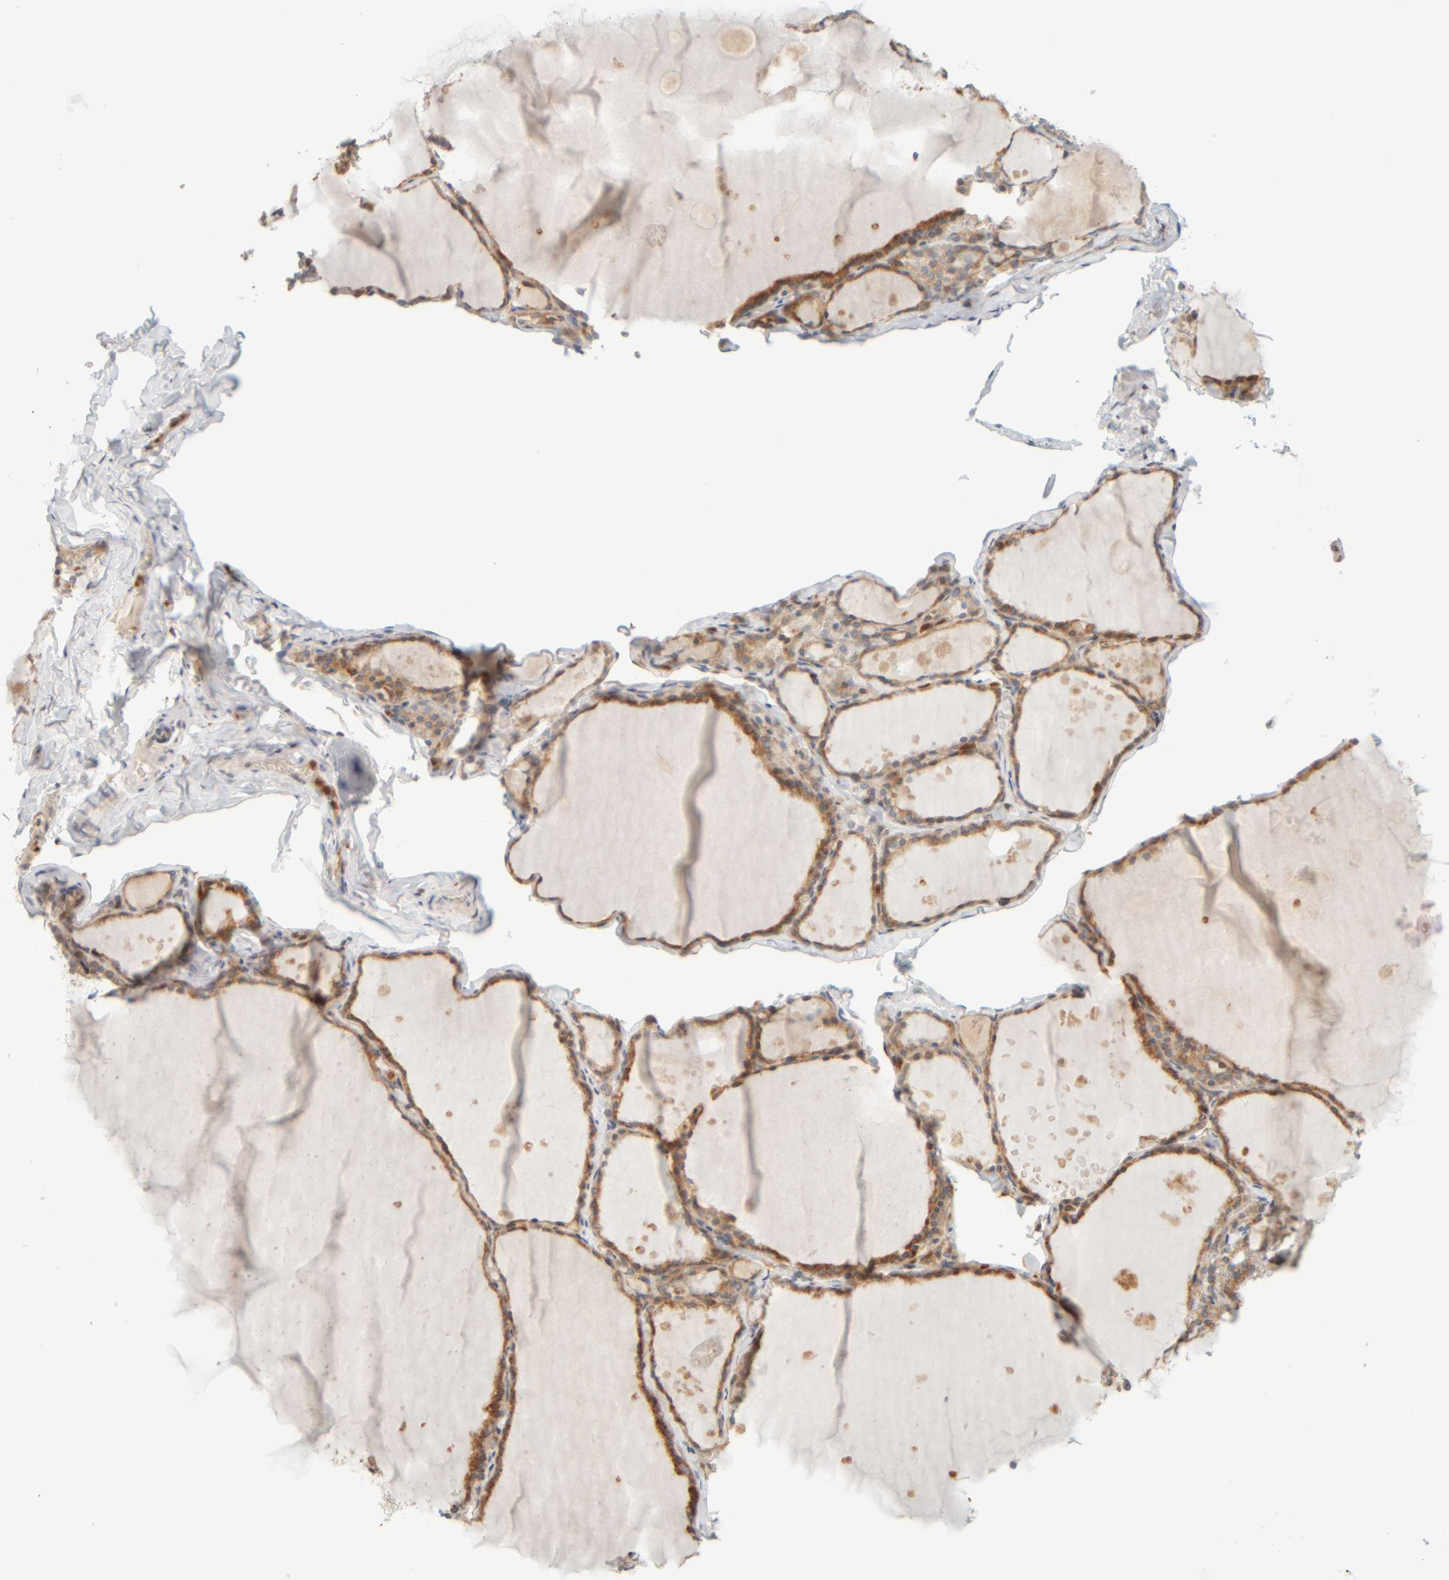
{"staining": {"intensity": "moderate", "quantity": ">75%", "location": "cytoplasmic/membranous"}, "tissue": "thyroid gland", "cell_type": "Glandular cells", "image_type": "normal", "snomed": [{"axis": "morphology", "description": "Normal tissue, NOS"}, {"axis": "topography", "description": "Thyroid gland"}], "caption": "Approximately >75% of glandular cells in unremarkable human thyroid gland reveal moderate cytoplasmic/membranous protein staining as visualized by brown immunohistochemical staining.", "gene": "AARSD1", "patient": {"sex": "male", "age": 56}}